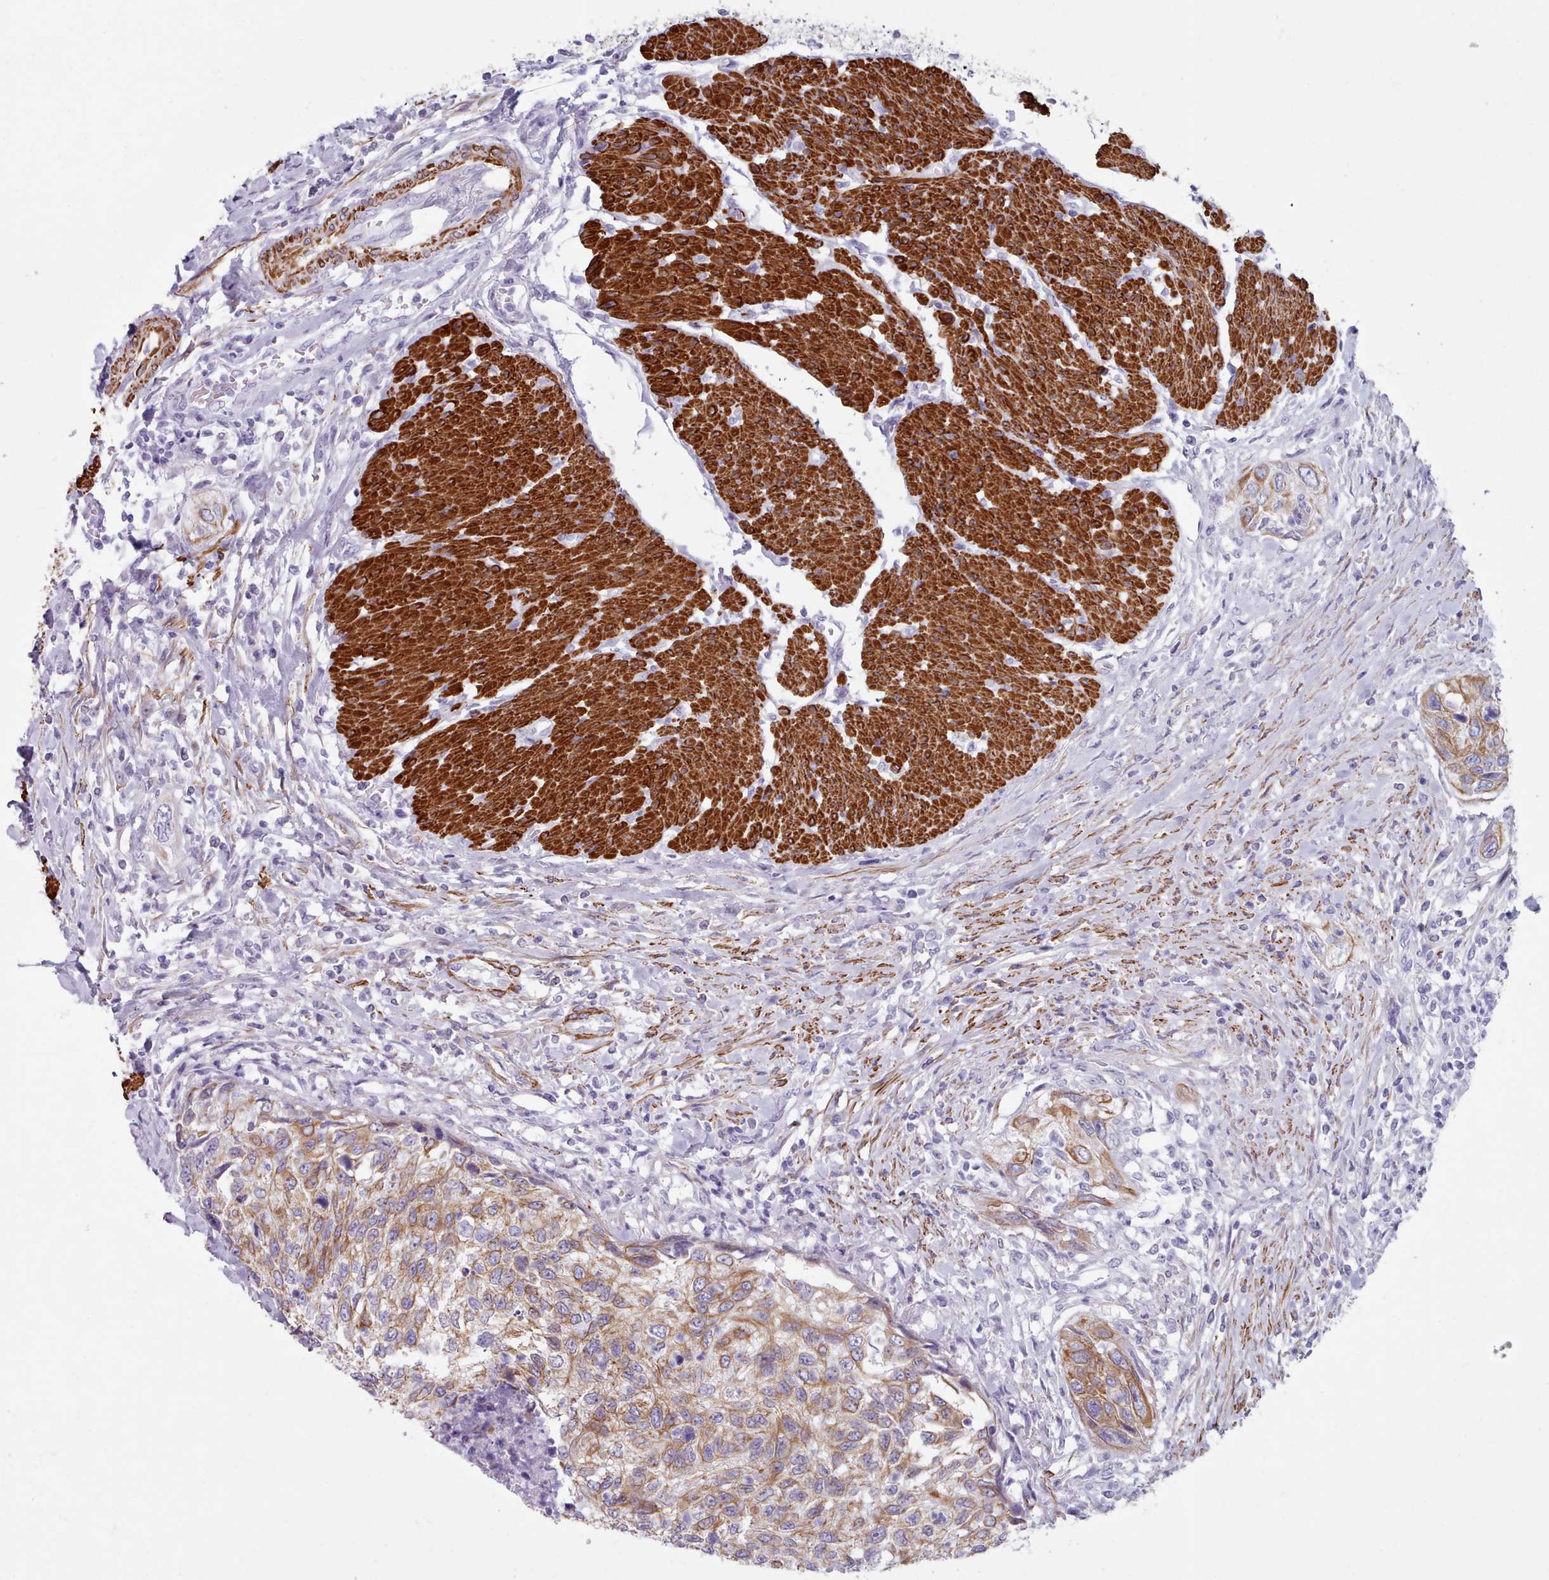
{"staining": {"intensity": "moderate", "quantity": ">75%", "location": "cytoplasmic/membranous"}, "tissue": "urothelial cancer", "cell_type": "Tumor cells", "image_type": "cancer", "snomed": [{"axis": "morphology", "description": "Urothelial carcinoma, High grade"}, {"axis": "topography", "description": "Urinary bladder"}], "caption": "The photomicrograph exhibits immunohistochemical staining of high-grade urothelial carcinoma. There is moderate cytoplasmic/membranous expression is present in approximately >75% of tumor cells. (brown staining indicates protein expression, while blue staining denotes nuclei).", "gene": "FPGS", "patient": {"sex": "female", "age": 60}}